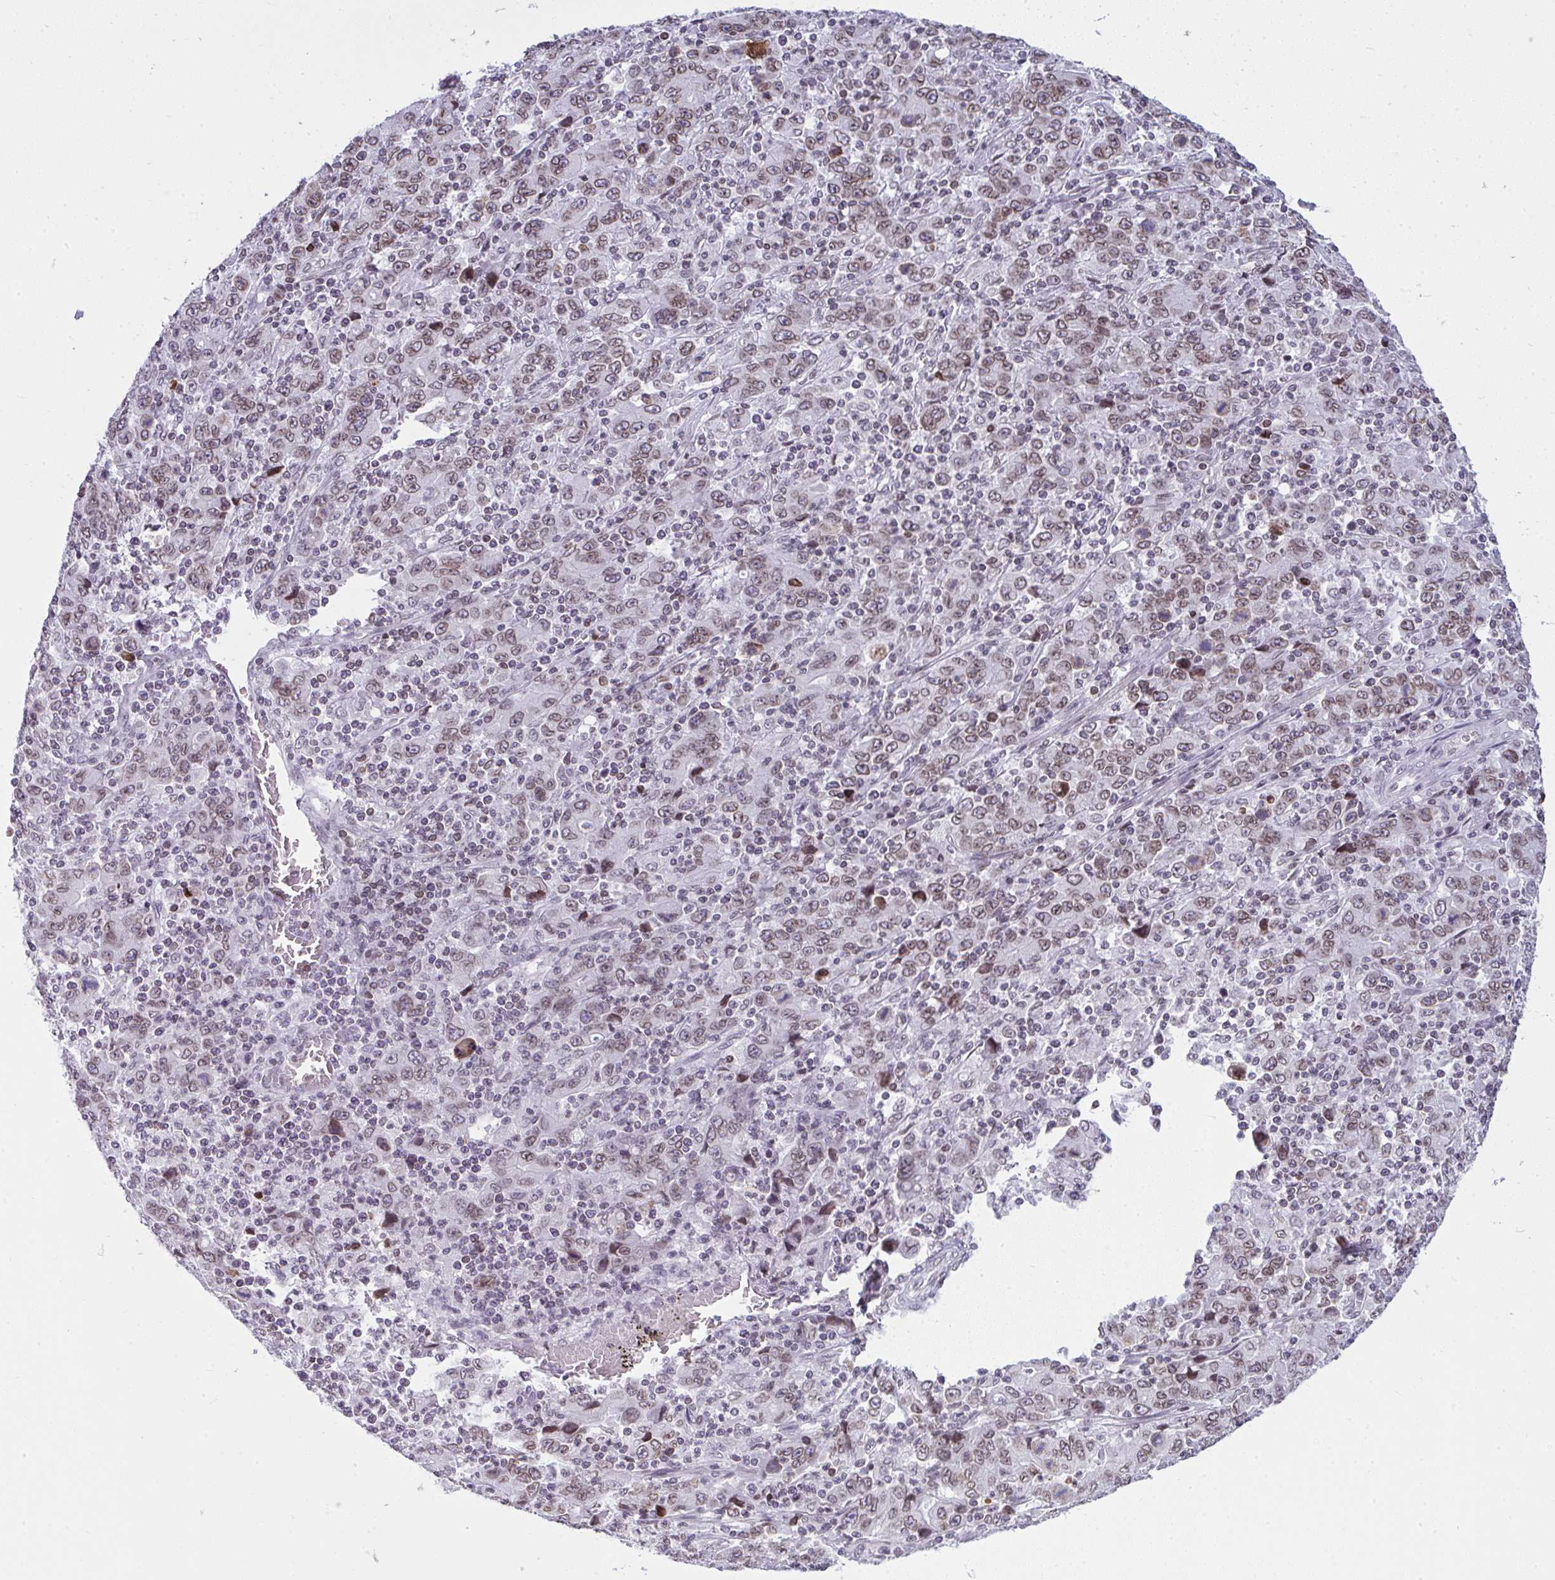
{"staining": {"intensity": "weak", "quantity": ">75%", "location": "cytoplasmic/membranous,nuclear"}, "tissue": "stomach cancer", "cell_type": "Tumor cells", "image_type": "cancer", "snomed": [{"axis": "morphology", "description": "Adenocarcinoma, NOS"}, {"axis": "topography", "description": "Stomach, upper"}], "caption": "Immunohistochemical staining of stomach cancer (adenocarcinoma) shows low levels of weak cytoplasmic/membranous and nuclear staining in approximately >75% of tumor cells.", "gene": "LMNB2", "patient": {"sex": "male", "age": 69}}